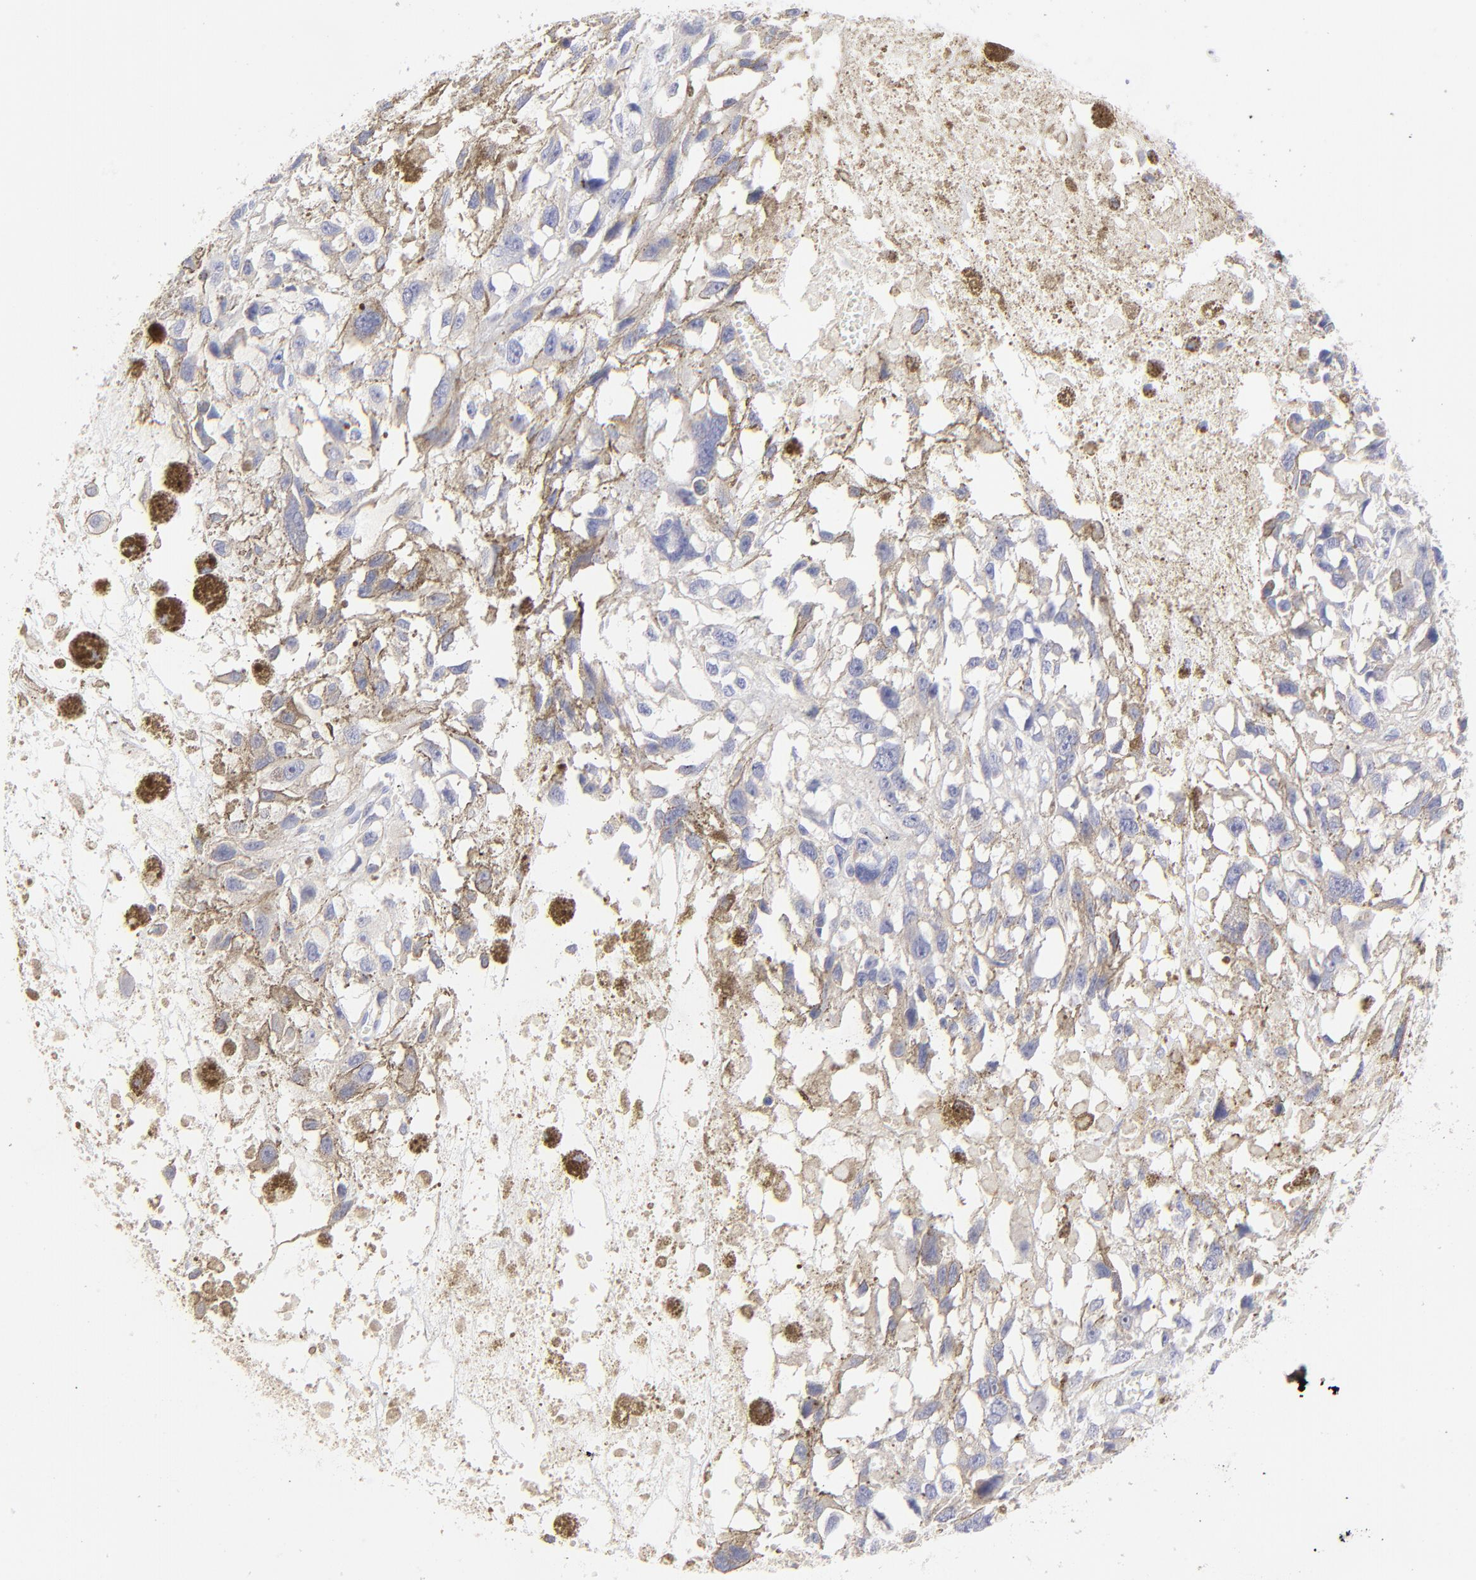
{"staining": {"intensity": "weak", "quantity": "25%-75%", "location": "cytoplasmic/membranous"}, "tissue": "melanoma", "cell_type": "Tumor cells", "image_type": "cancer", "snomed": [{"axis": "morphology", "description": "Malignant melanoma, Metastatic site"}, {"axis": "topography", "description": "Lymph node"}], "caption": "Protein analysis of melanoma tissue exhibits weak cytoplasmic/membranous staining in approximately 25%-75% of tumor cells.", "gene": "LHFPL1", "patient": {"sex": "male", "age": 59}}